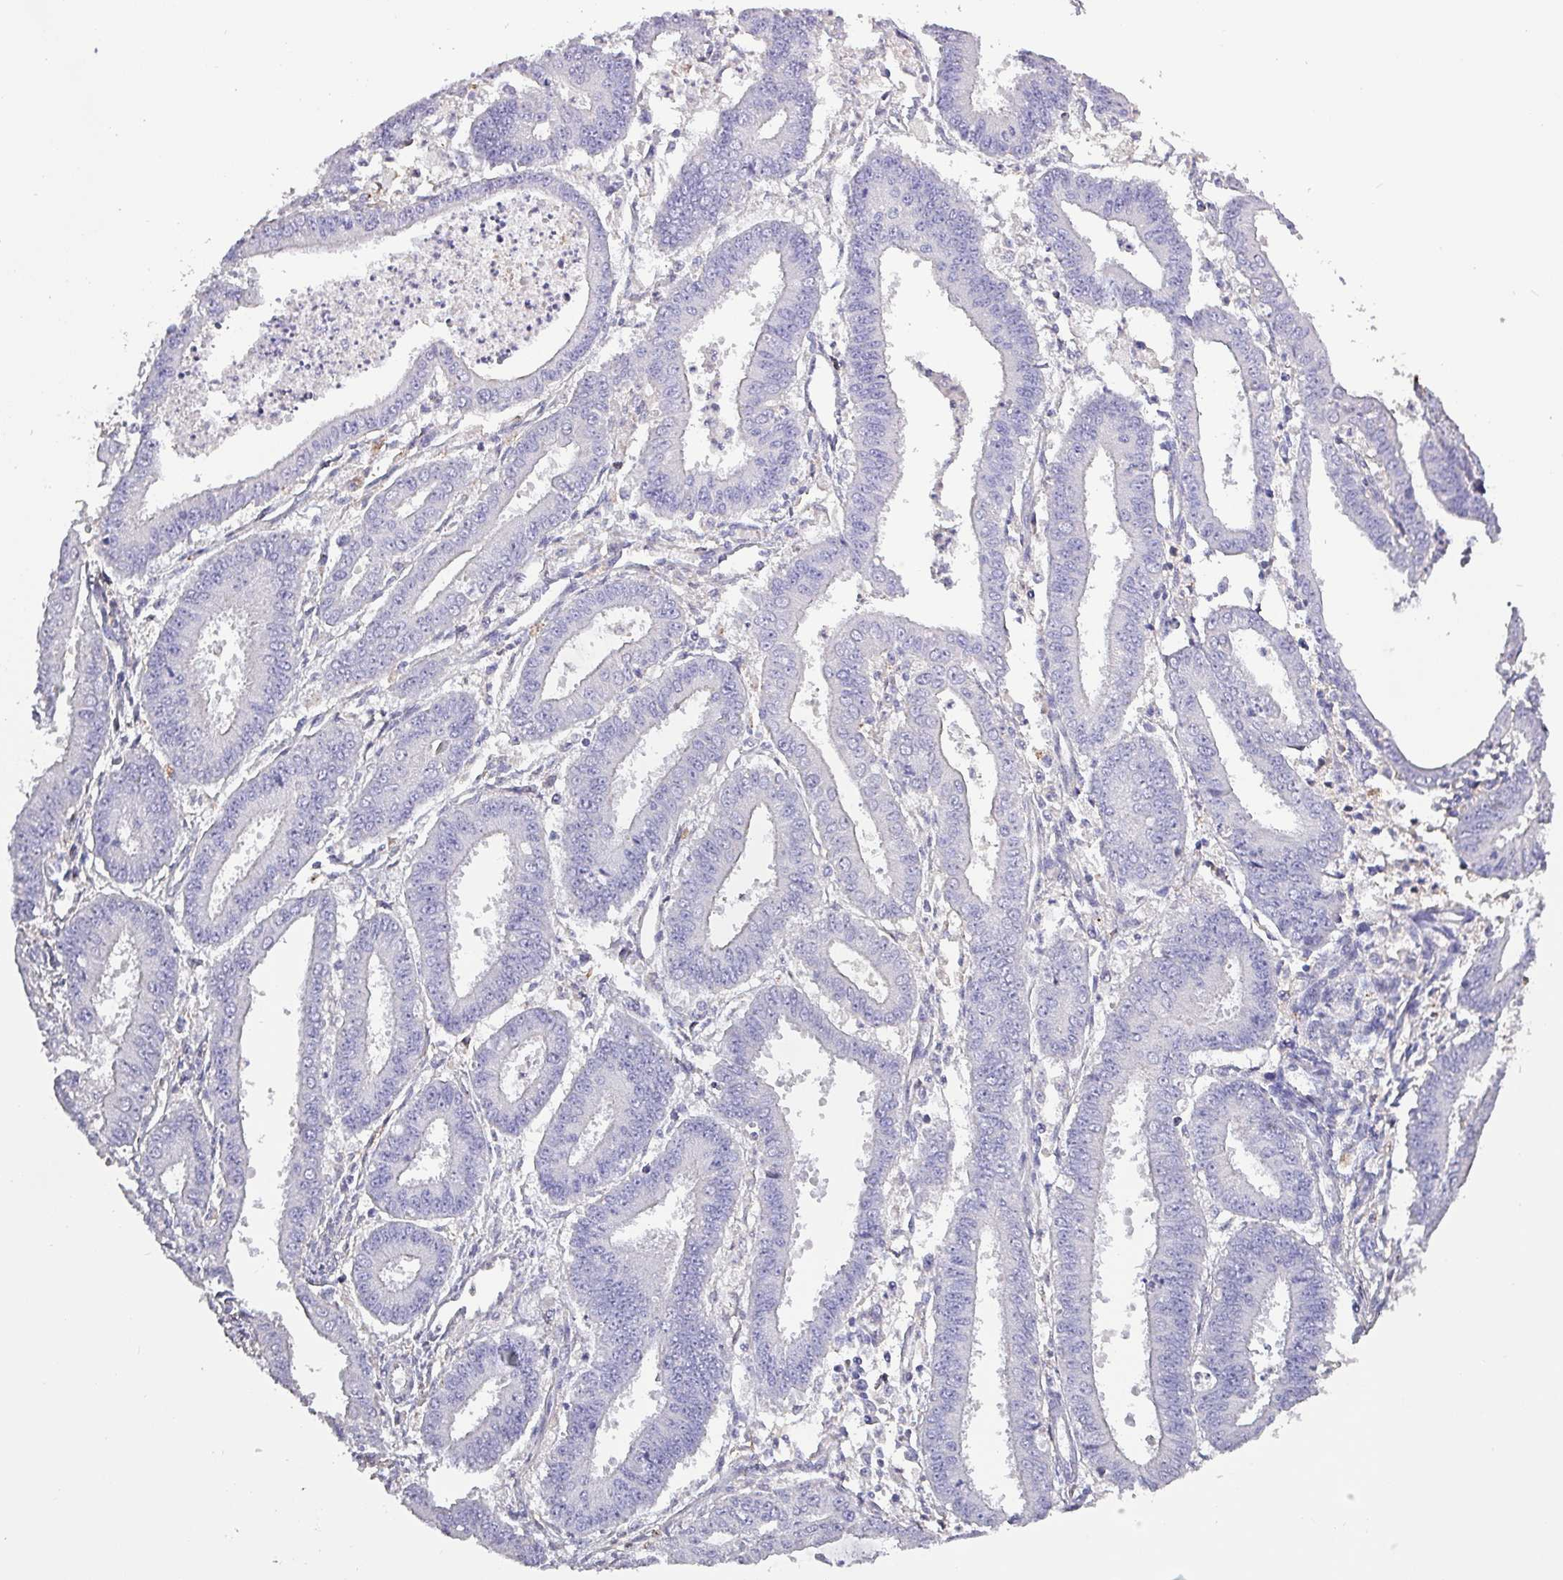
{"staining": {"intensity": "negative", "quantity": "none", "location": "none"}, "tissue": "endometrial cancer", "cell_type": "Tumor cells", "image_type": "cancer", "snomed": [{"axis": "morphology", "description": "Adenocarcinoma, NOS"}, {"axis": "topography", "description": "Endometrium"}], "caption": "This is an immunohistochemistry (IHC) photomicrograph of endometrial cancer. There is no positivity in tumor cells.", "gene": "HTRA4", "patient": {"sex": "female", "age": 73}}